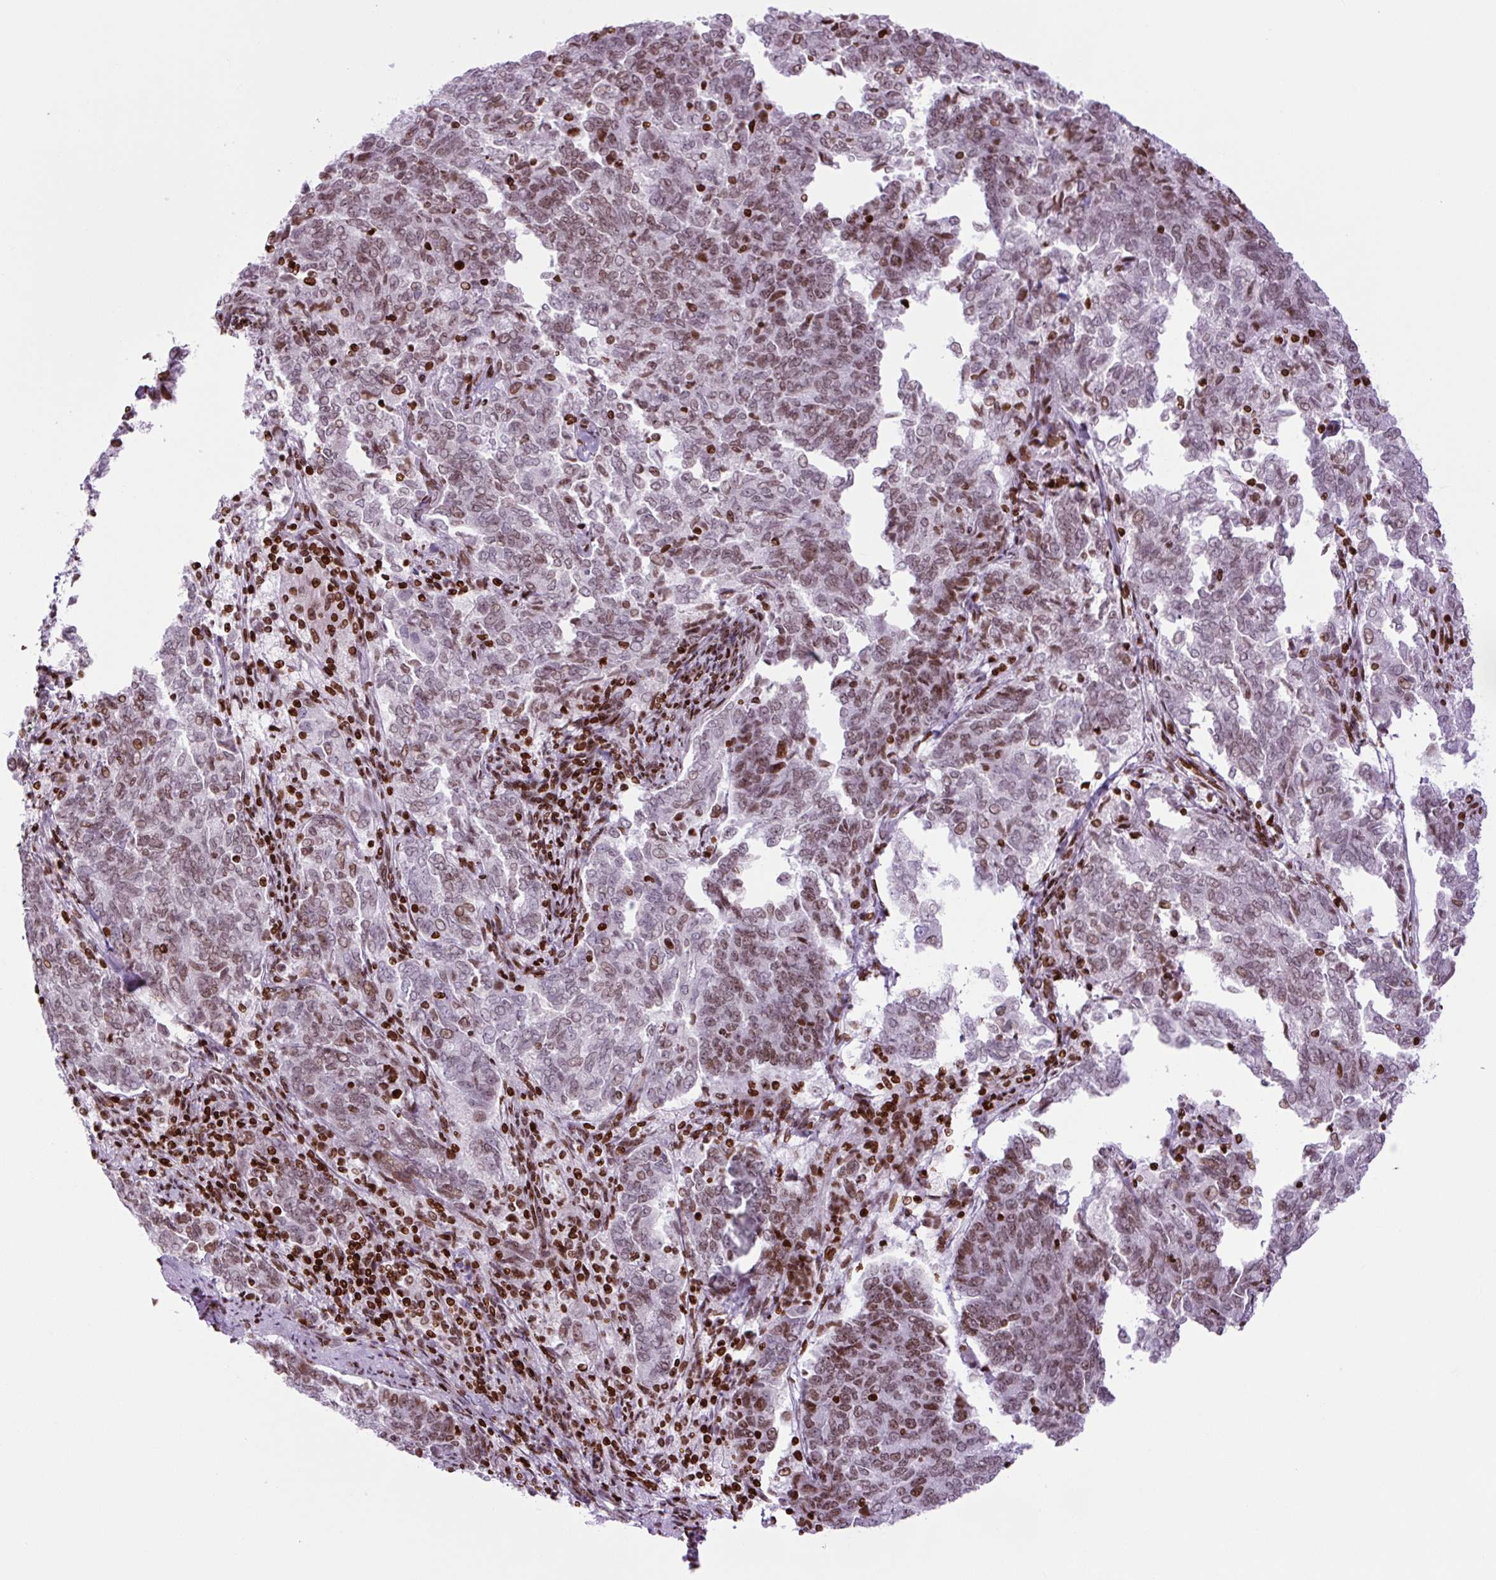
{"staining": {"intensity": "moderate", "quantity": ">75%", "location": "nuclear"}, "tissue": "endometrial cancer", "cell_type": "Tumor cells", "image_type": "cancer", "snomed": [{"axis": "morphology", "description": "Adenocarcinoma, NOS"}, {"axis": "topography", "description": "Endometrium"}], "caption": "Adenocarcinoma (endometrial) stained with DAB (3,3'-diaminobenzidine) IHC reveals medium levels of moderate nuclear expression in approximately >75% of tumor cells.", "gene": "H1-3", "patient": {"sex": "female", "age": 80}}